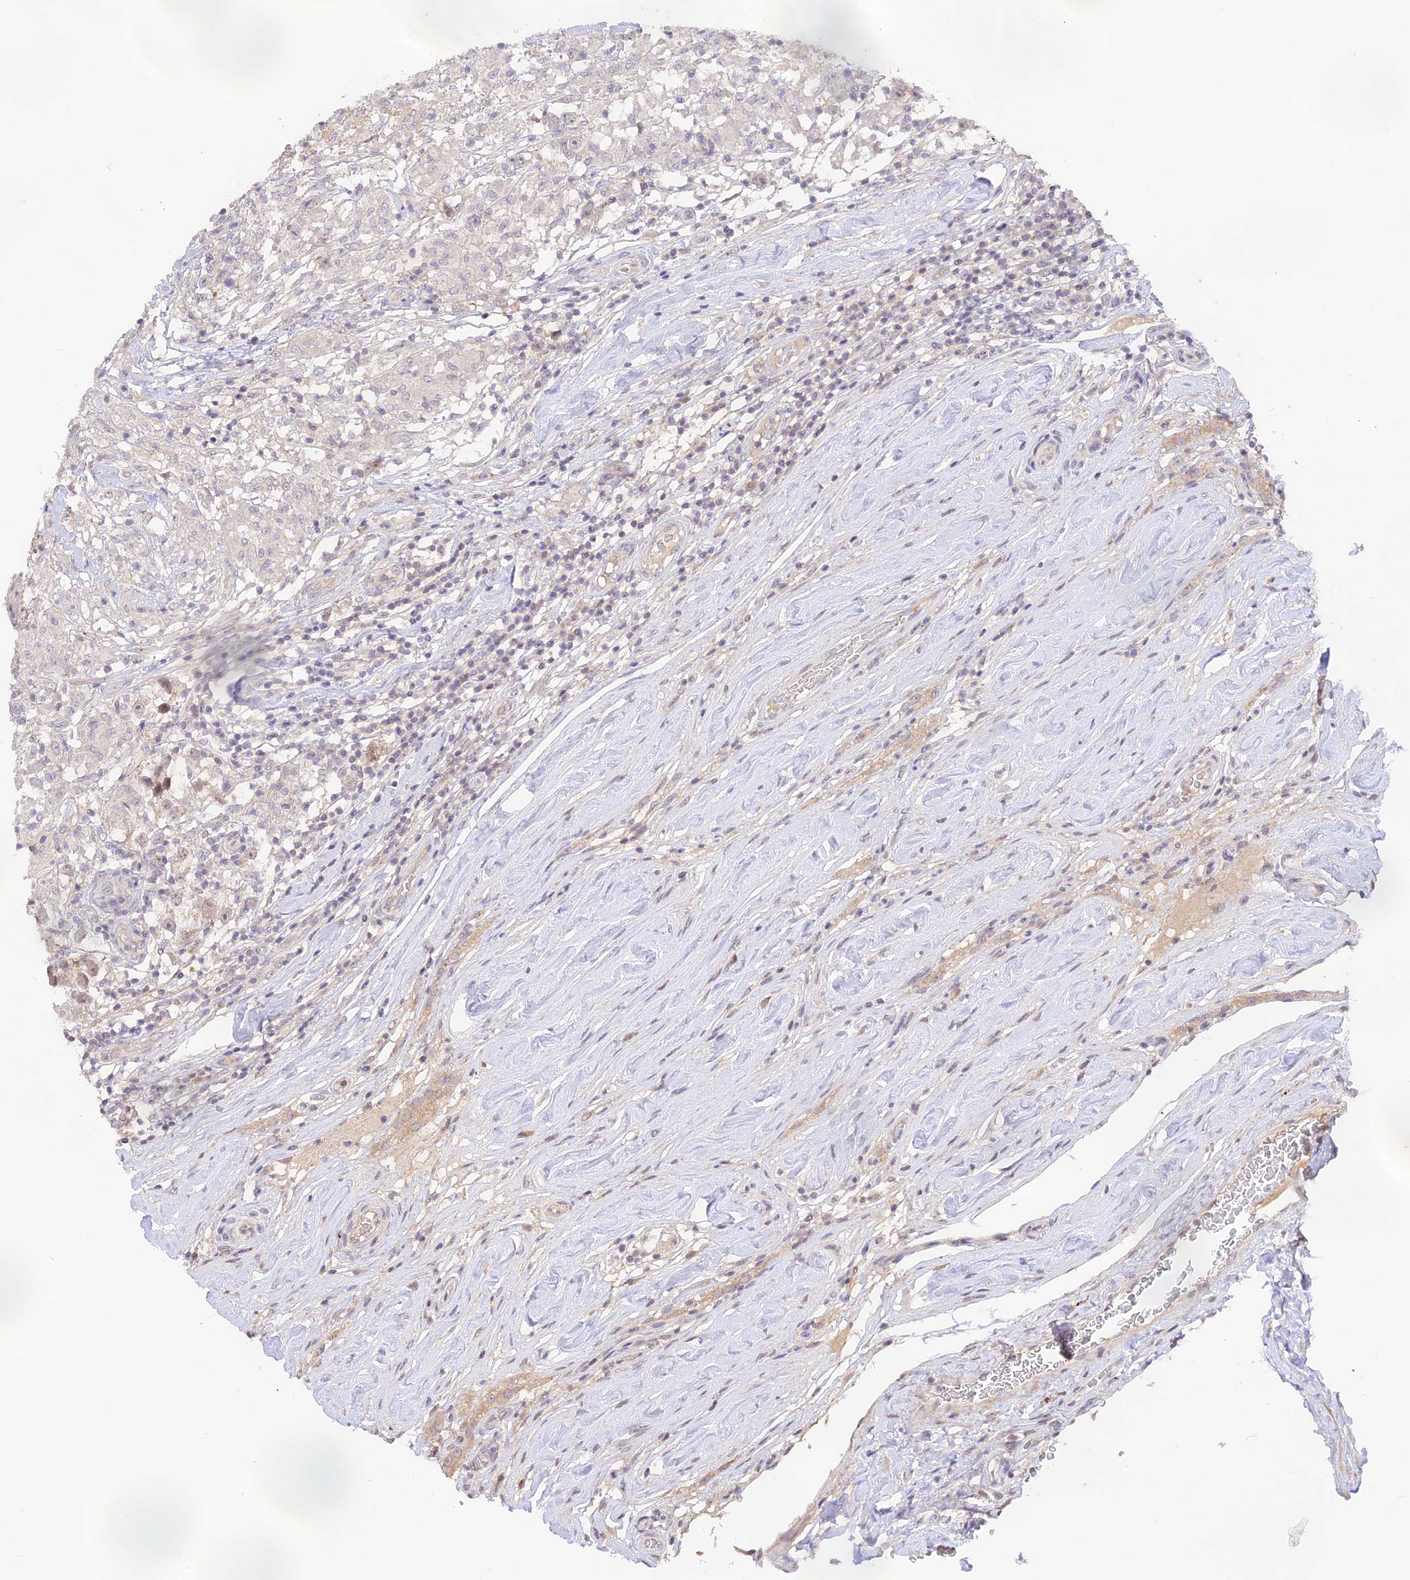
{"staining": {"intensity": "negative", "quantity": "none", "location": "none"}, "tissue": "testis cancer", "cell_type": "Tumor cells", "image_type": "cancer", "snomed": [{"axis": "morphology", "description": "Seminoma, NOS"}, {"axis": "topography", "description": "Testis"}], "caption": "Human testis cancer stained for a protein using immunohistochemistry (IHC) displays no positivity in tumor cells.", "gene": "CAMSAP3", "patient": {"sex": "male", "age": 46}}